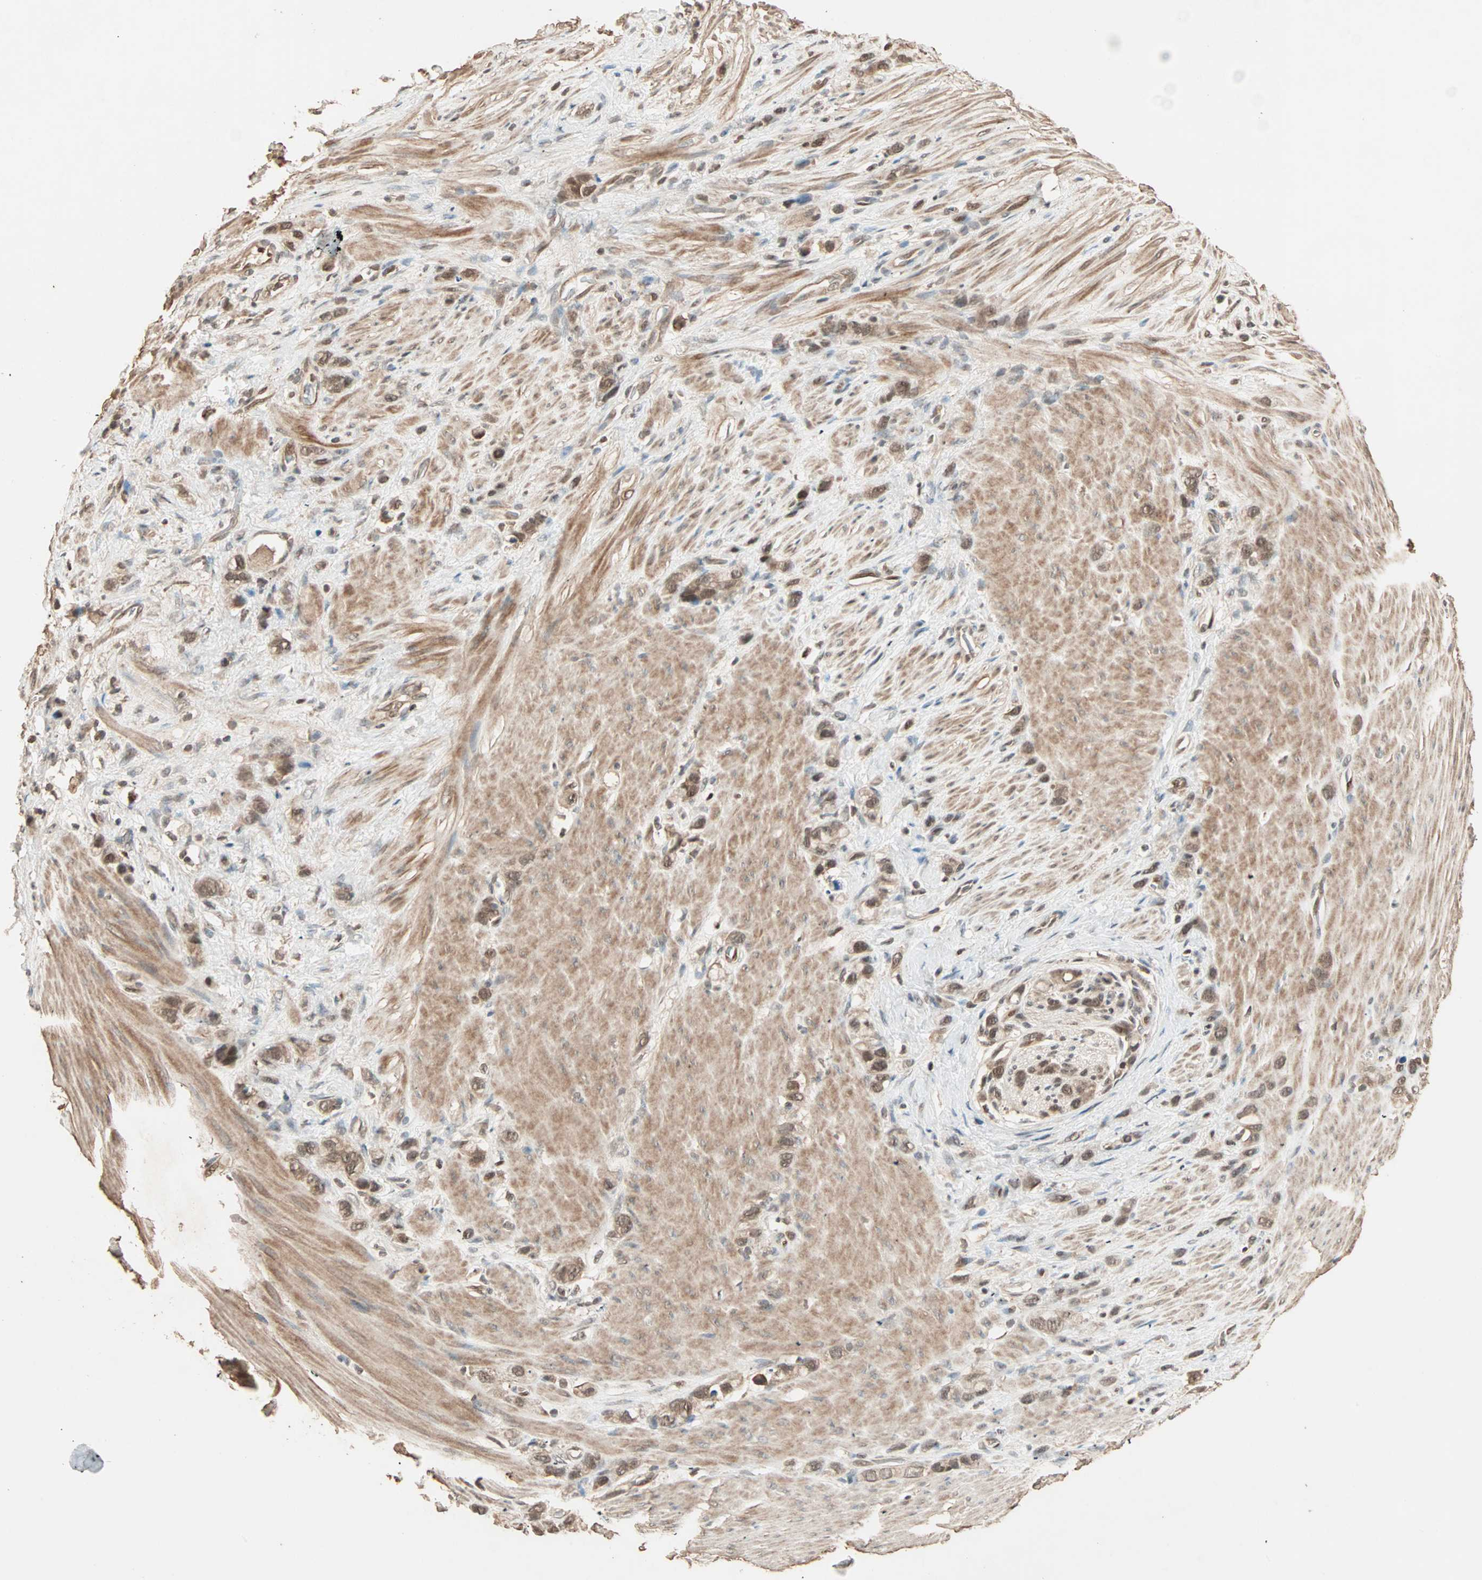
{"staining": {"intensity": "moderate", "quantity": ">75%", "location": "cytoplasmic/membranous,nuclear"}, "tissue": "stomach cancer", "cell_type": "Tumor cells", "image_type": "cancer", "snomed": [{"axis": "morphology", "description": "Normal tissue, NOS"}, {"axis": "morphology", "description": "Adenocarcinoma, NOS"}, {"axis": "morphology", "description": "Adenocarcinoma, High grade"}, {"axis": "topography", "description": "Stomach, upper"}, {"axis": "topography", "description": "Stomach"}], "caption": "Stomach cancer (adenocarcinoma (high-grade)) stained with a protein marker displays moderate staining in tumor cells.", "gene": "ZBTB33", "patient": {"sex": "female", "age": 65}}